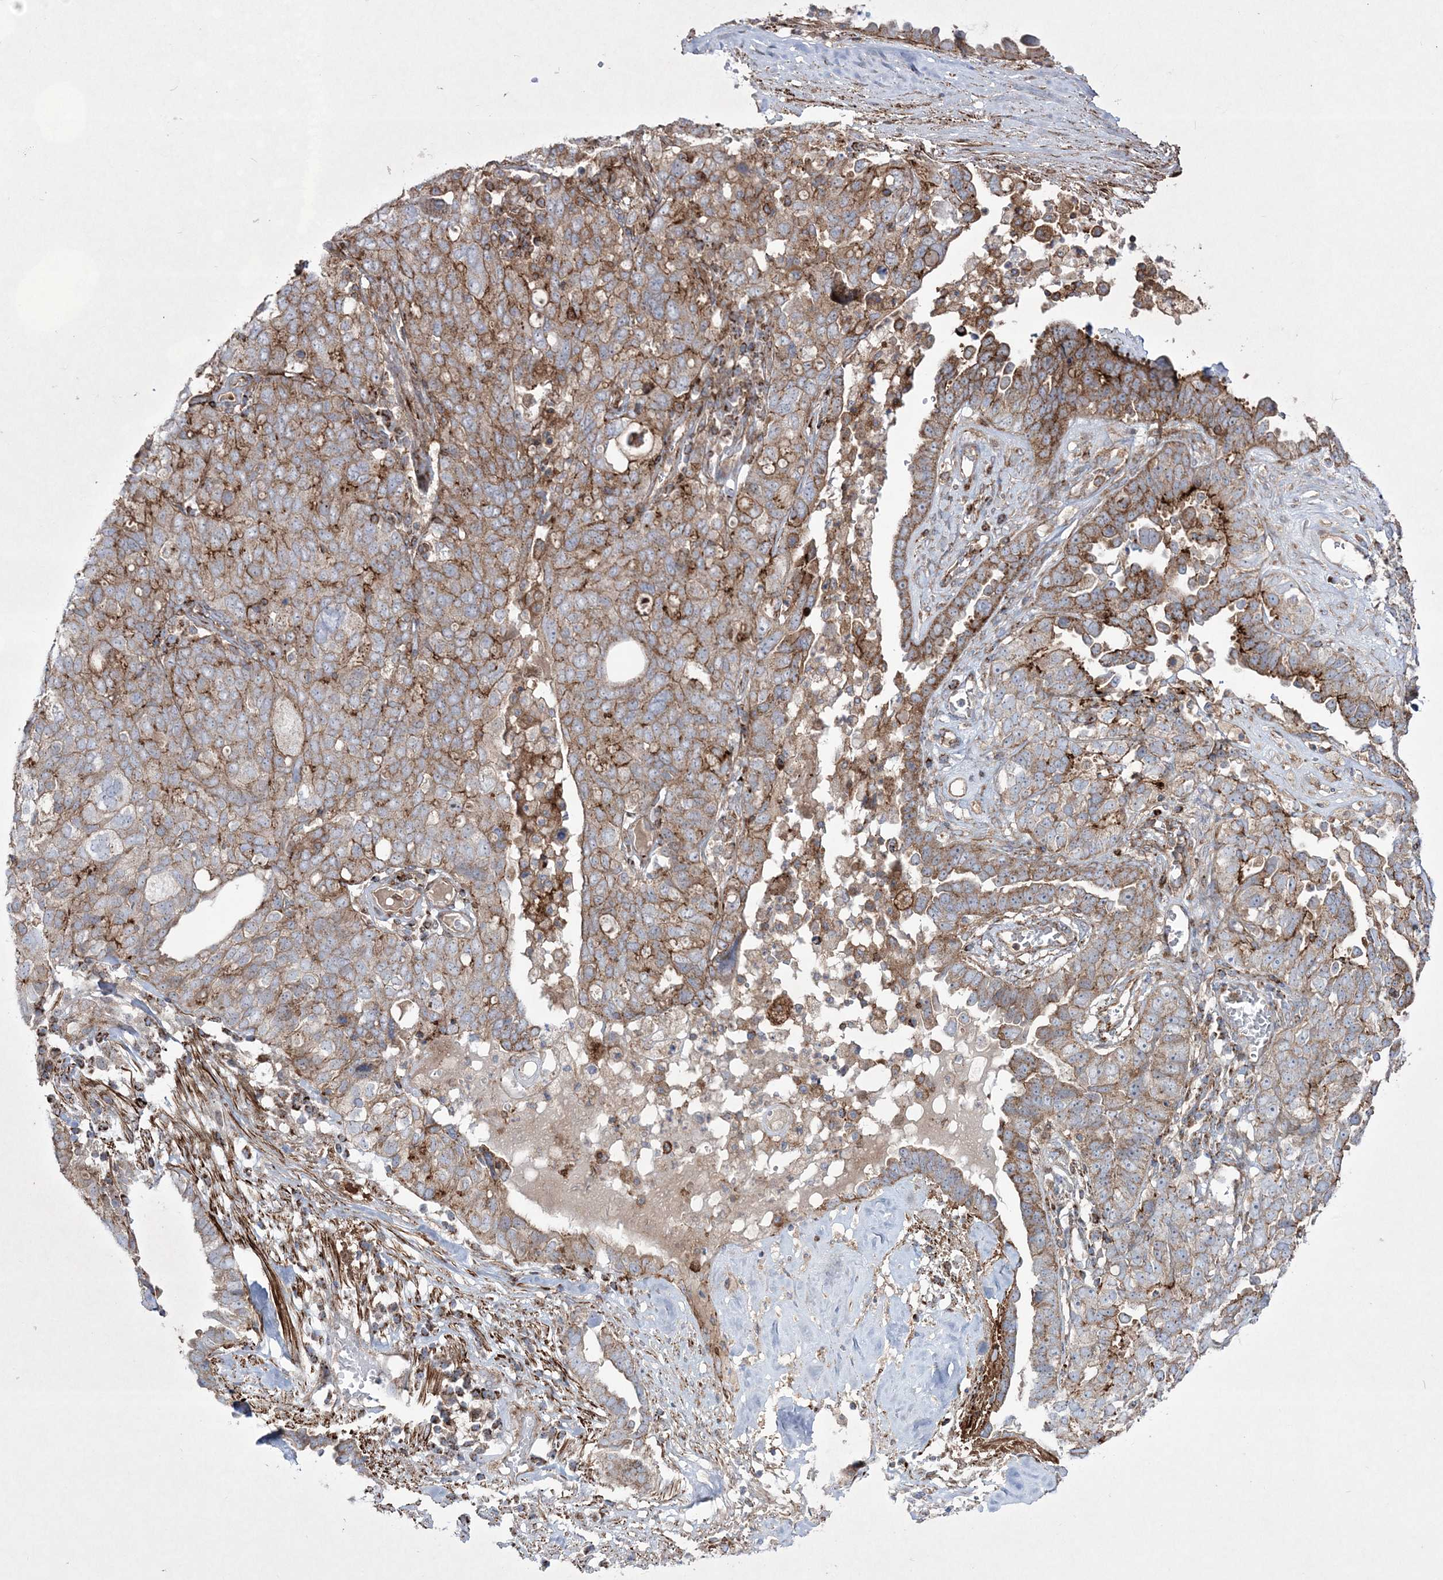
{"staining": {"intensity": "moderate", "quantity": "25%-75%", "location": "cytoplasmic/membranous"}, "tissue": "ovarian cancer", "cell_type": "Tumor cells", "image_type": "cancer", "snomed": [{"axis": "morphology", "description": "Carcinoma, endometroid"}, {"axis": "topography", "description": "Ovary"}], "caption": "Immunohistochemical staining of ovarian endometroid carcinoma displays medium levels of moderate cytoplasmic/membranous protein expression in approximately 25%-75% of tumor cells.", "gene": "RICTOR", "patient": {"sex": "female", "age": 62}}